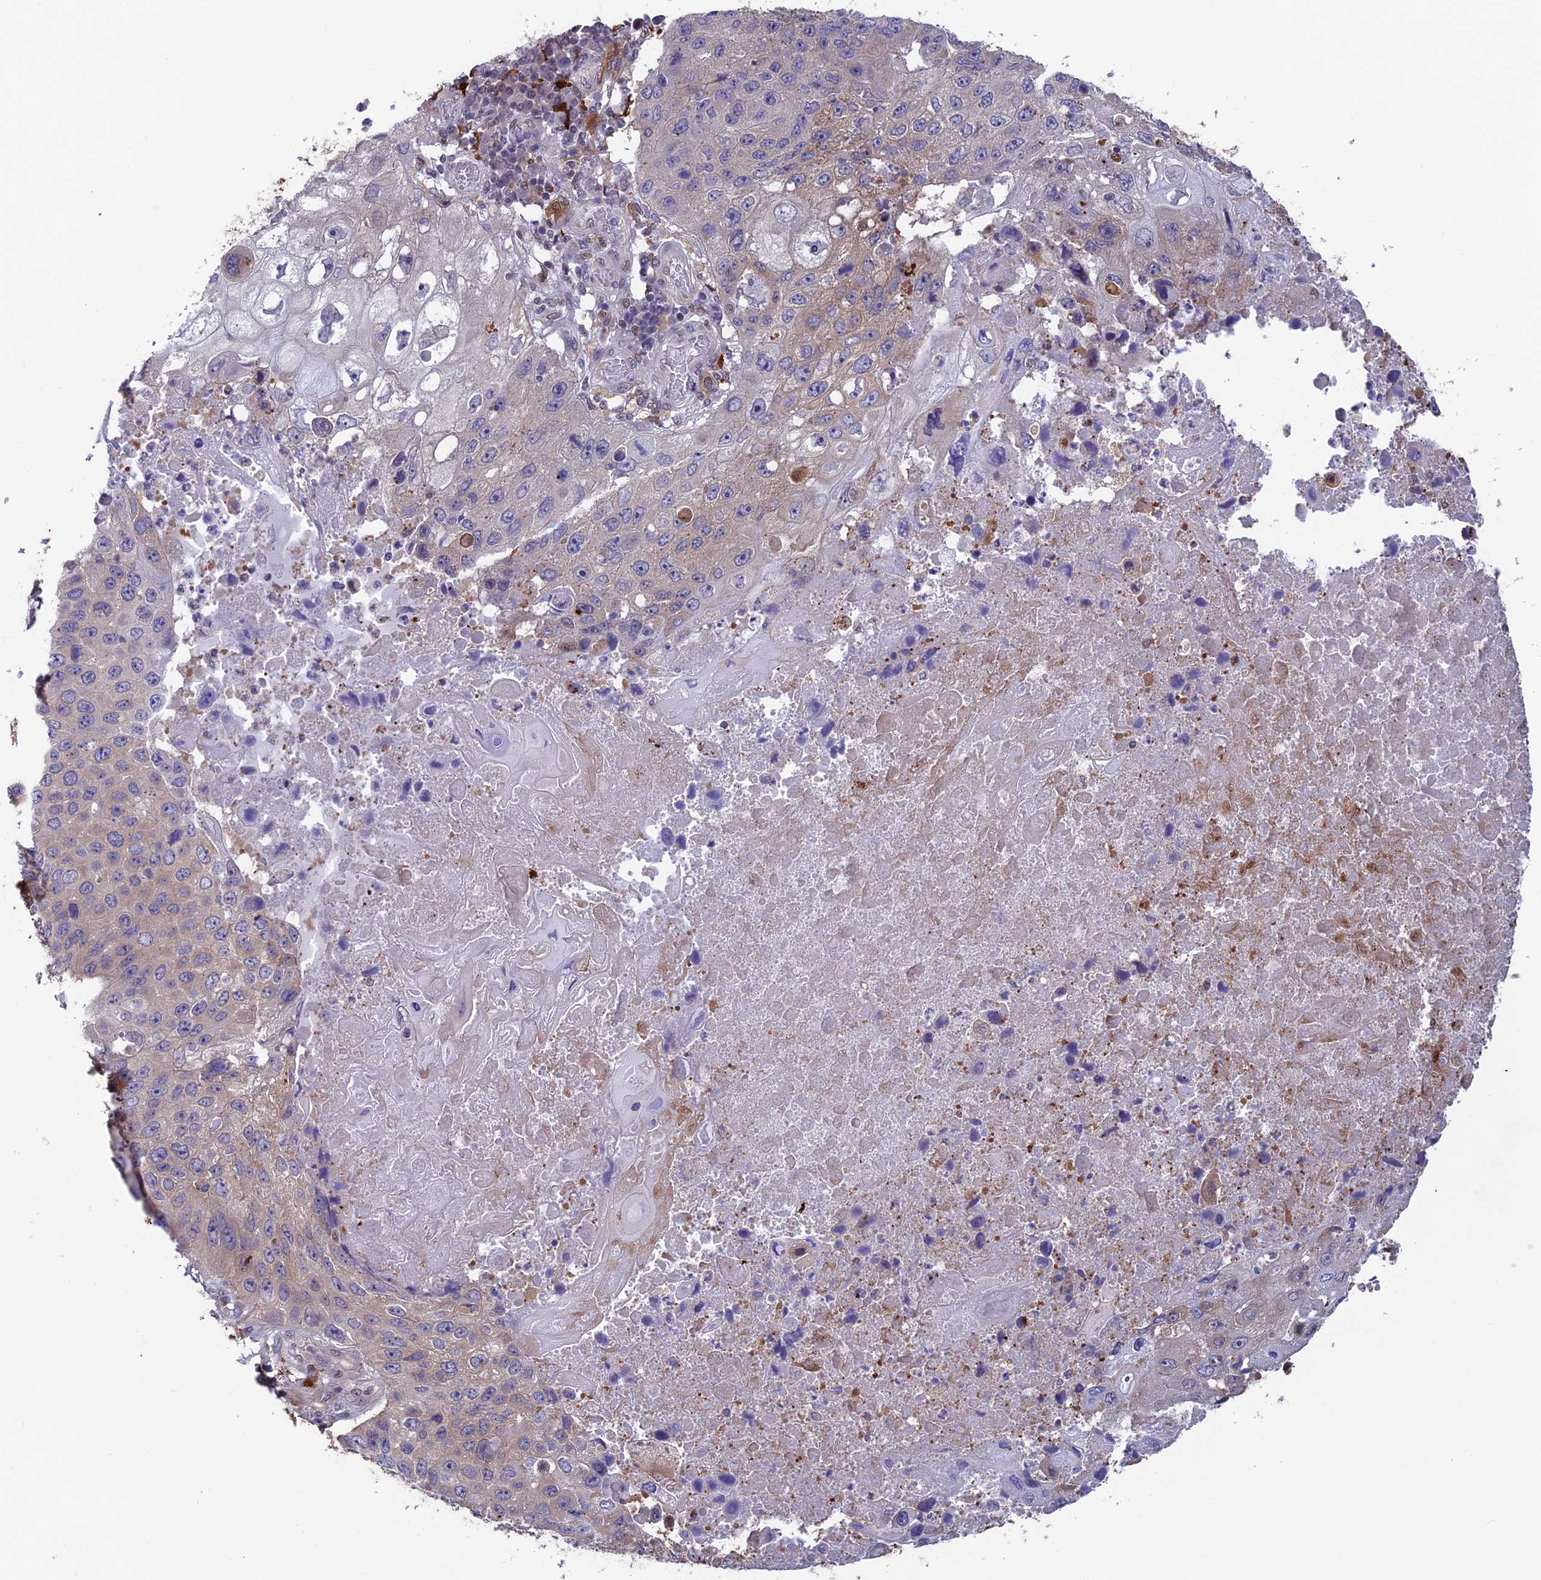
{"staining": {"intensity": "negative", "quantity": "none", "location": "none"}, "tissue": "lung cancer", "cell_type": "Tumor cells", "image_type": "cancer", "snomed": [{"axis": "morphology", "description": "Squamous cell carcinoma, NOS"}, {"axis": "topography", "description": "Lung"}], "caption": "DAB (3,3'-diaminobenzidine) immunohistochemical staining of lung cancer displays no significant expression in tumor cells.", "gene": "MAST2", "patient": {"sex": "male", "age": 61}}